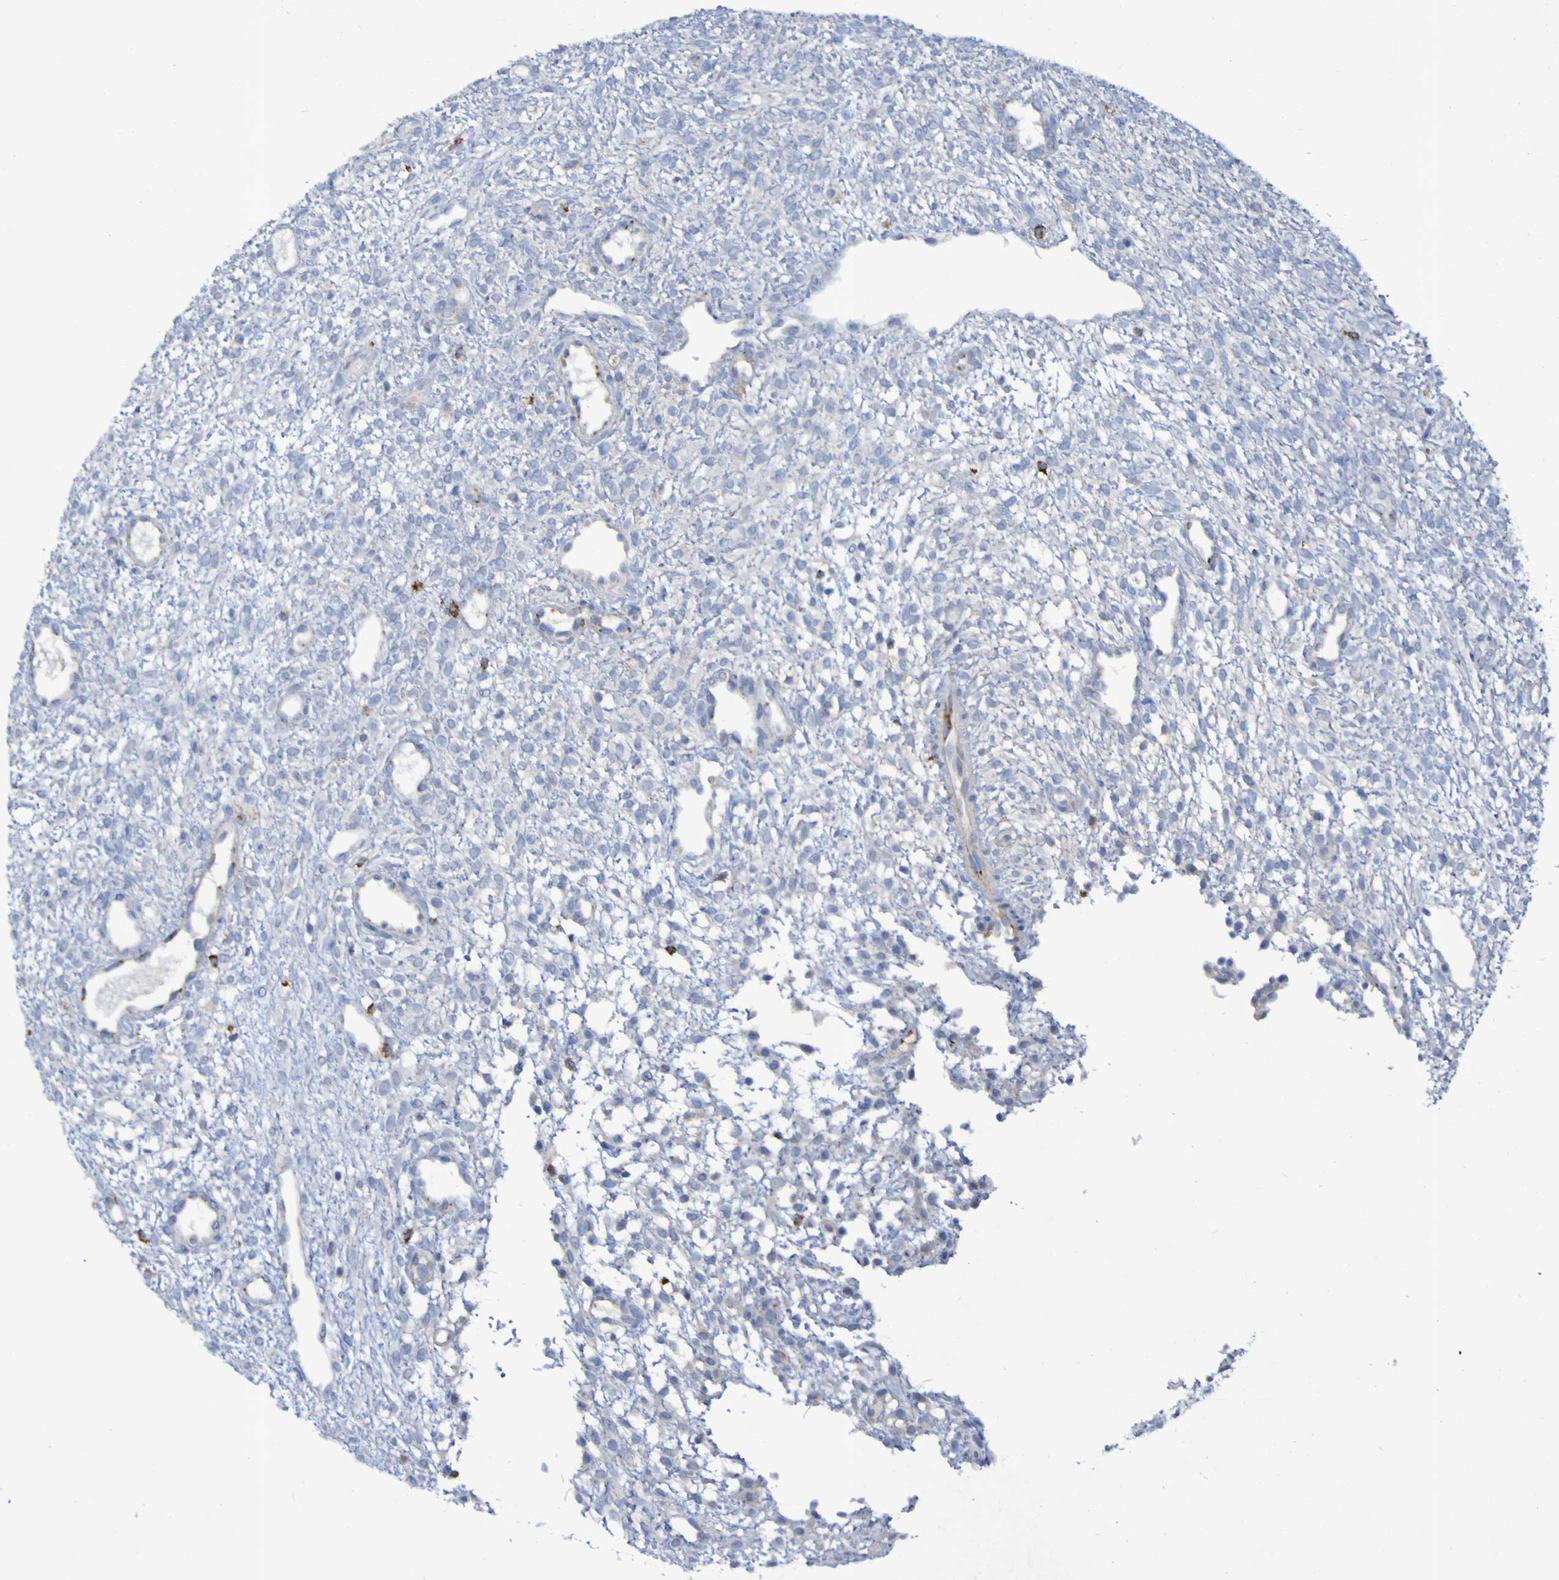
{"staining": {"intensity": "weak", "quantity": "<25%", "location": "cytoplasmic/membranous"}, "tissue": "ovary", "cell_type": "Ovarian stroma cells", "image_type": "normal", "snomed": [{"axis": "morphology", "description": "Normal tissue, NOS"}, {"axis": "morphology", "description": "Cyst, NOS"}, {"axis": "topography", "description": "Ovary"}], "caption": "High magnification brightfield microscopy of benign ovary stained with DAB (brown) and counterstained with hematoxylin (blue): ovarian stroma cells show no significant expression. (Brightfield microscopy of DAB immunohistochemistry at high magnification).", "gene": "TPH1", "patient": {"sex": "female", "age": 18}}